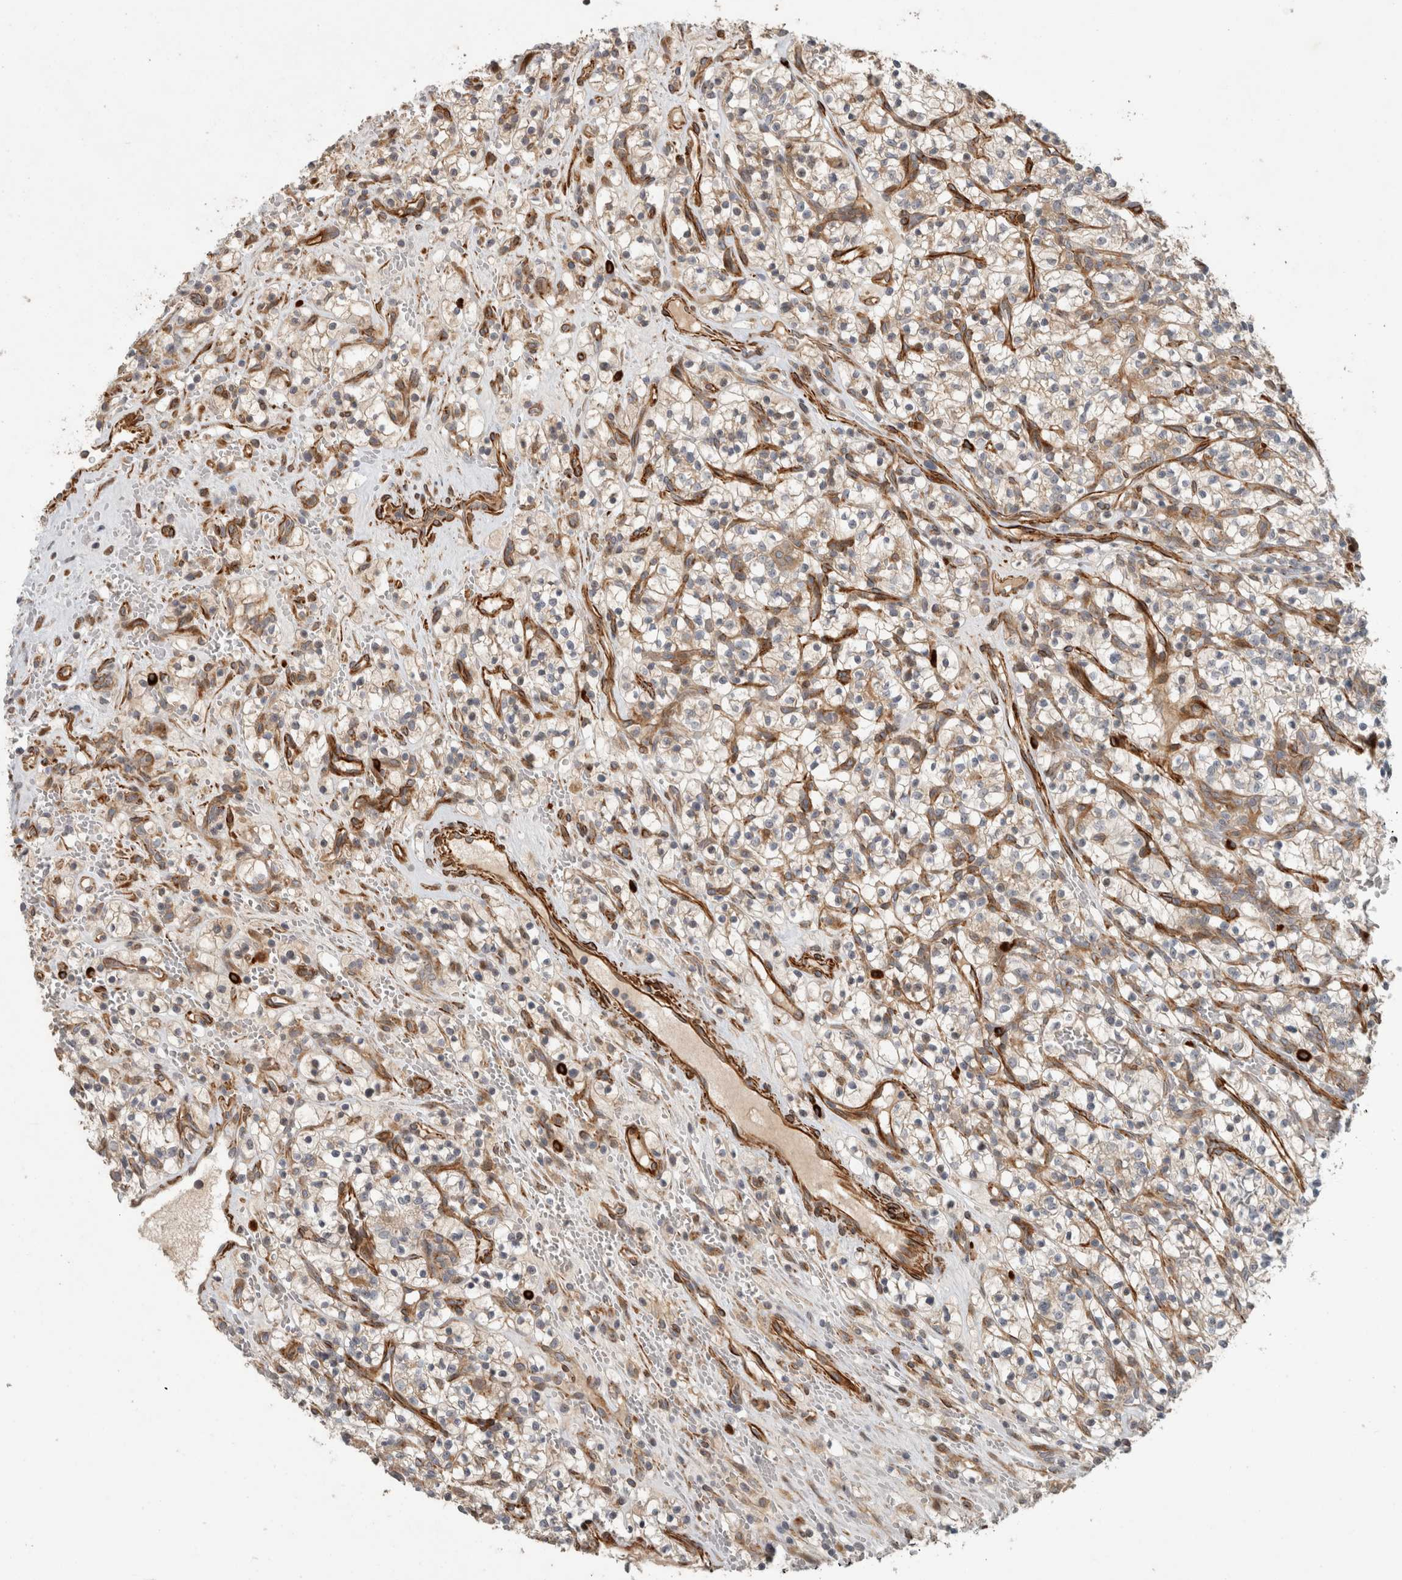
{"staining": {"intensity": "weak", "quantity": "25%-75%", "location": "cytoplasmic/membranous"}, "tissue": "renal cancer", "cell_type": "Tumor cells", "image_type": "cancer", "snomed": [{"axis": "morphology", "description": "Adenocarcinoma, NOS"}, {"axis": "topography", "description": "Kidney"}], "caption": "Renal cancer (adenocarcinoma) stained for a protein displays weak cytoplasmic/membranous positivity in tumor cells.", "gene": "SIPA1L2", "patient": {"sex": "female", "age": 57}}